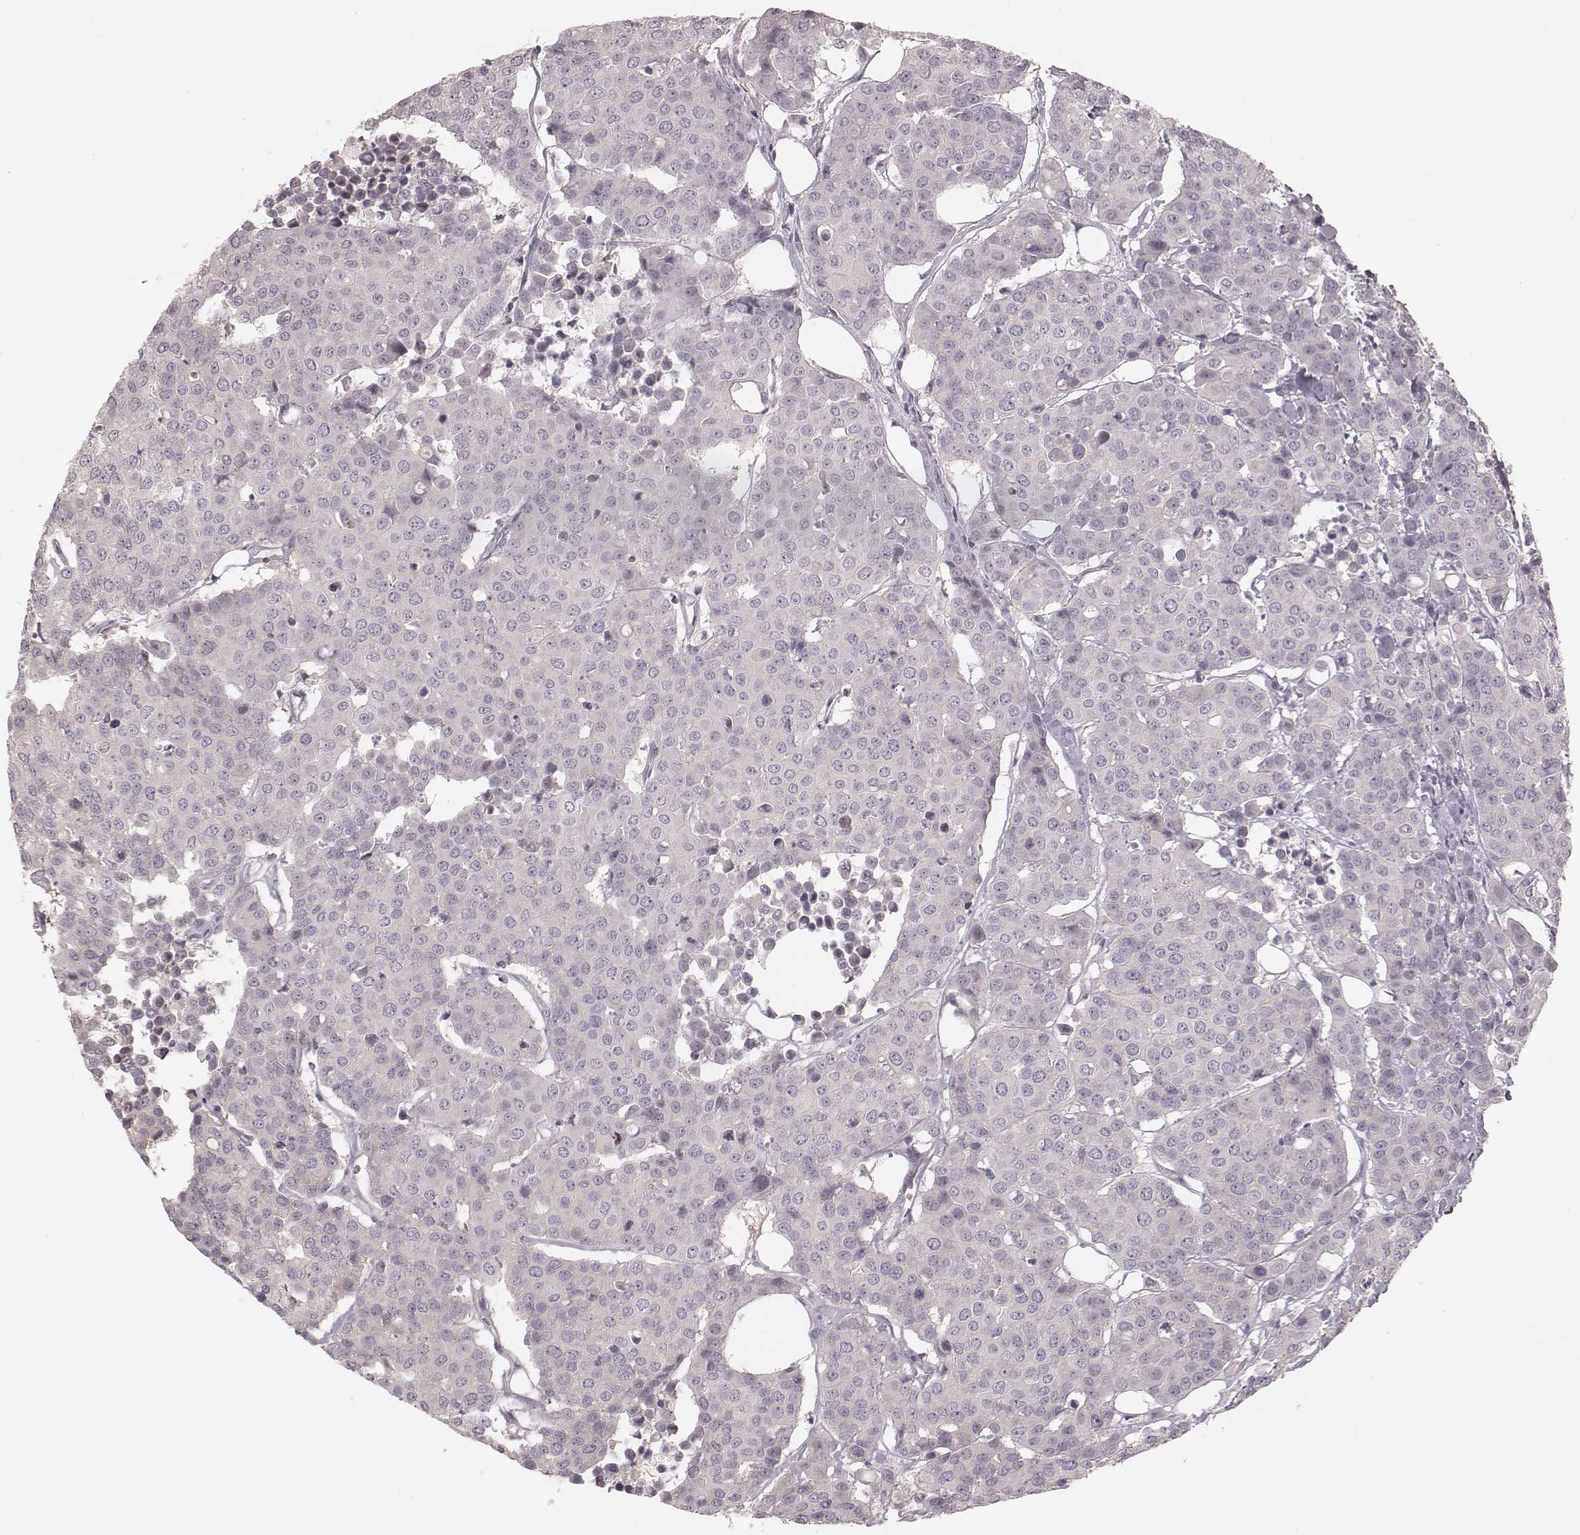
{"staining": {"intensity": "negative", "quantity": "none", "location": "none"}, "tissue": "carcinoid", "cell_type": "Tumor cells", "image_type": "cancer", "snomed": [{"axis": "morphology", "description": "Carcinoid, malignant, NOS"}, {"axis": "topography", "description": "Colon"}], "caption": "An IHC photomicrograph of carcinoid is shown. There is no staining in tumor cells of carcinoid.", "gene": "TDRD5", "patient": {"sex": "male", "age": 81}}